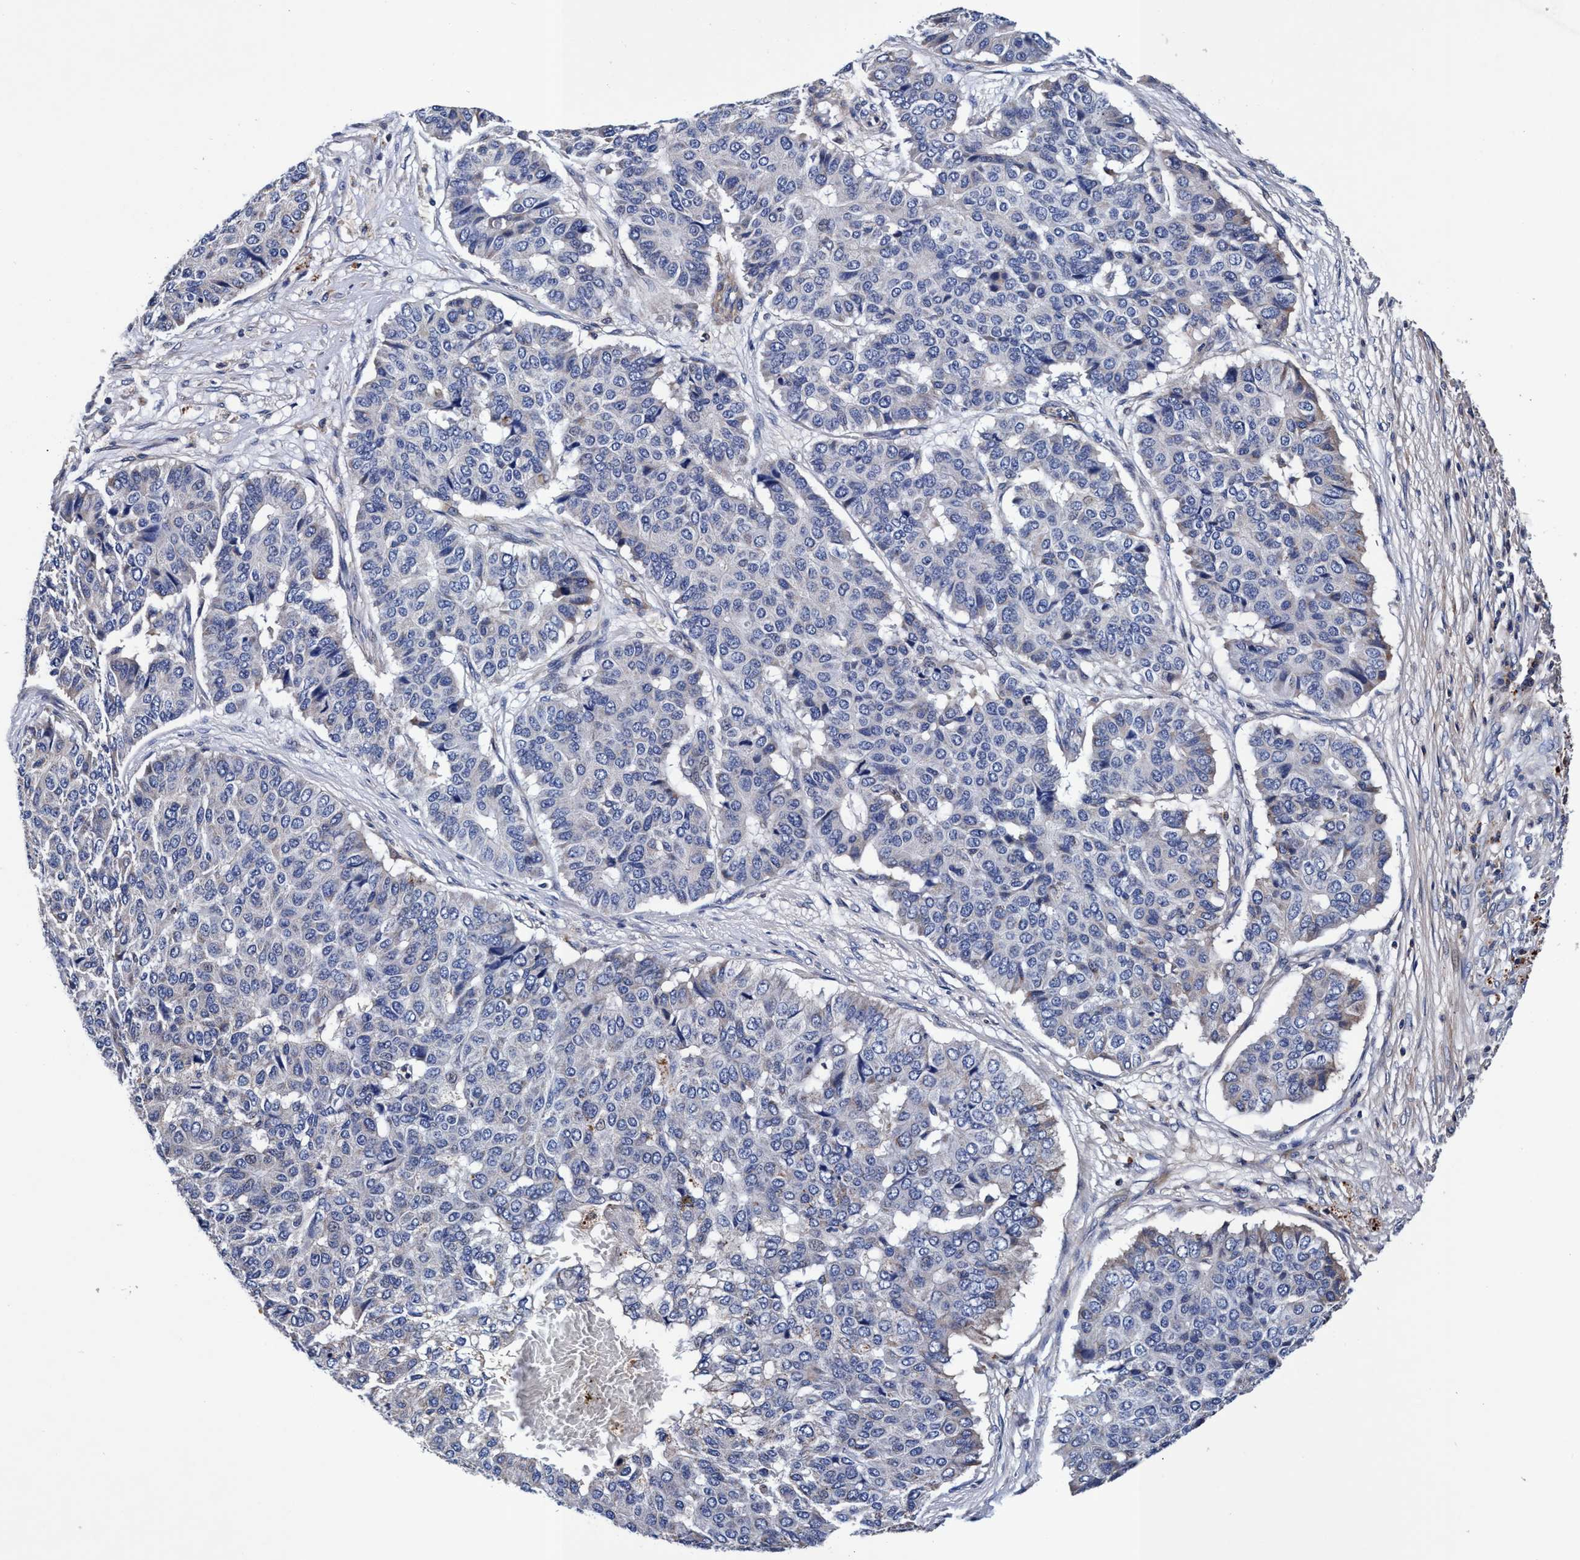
{"staining": {"intensity": "negative", "quantity": "none", "location": "none"}, "tissue": "pancreatic cancer", "cell_type": "Tumor cells", "image_type": "cancer", "snomed": [{"axis": "morphology", "description": "Adenocarcinoma, NOS"}, {"axis": "topography", "description": "Pancreas"}], "caption": "High power microscopy image of an IHC histopathology image of pancreatic cancer (adenocarcinoma), revealing no significant expression in tumor cells.", "gene": "RNF208", "patient": {"sex": "male", "age": 50}}